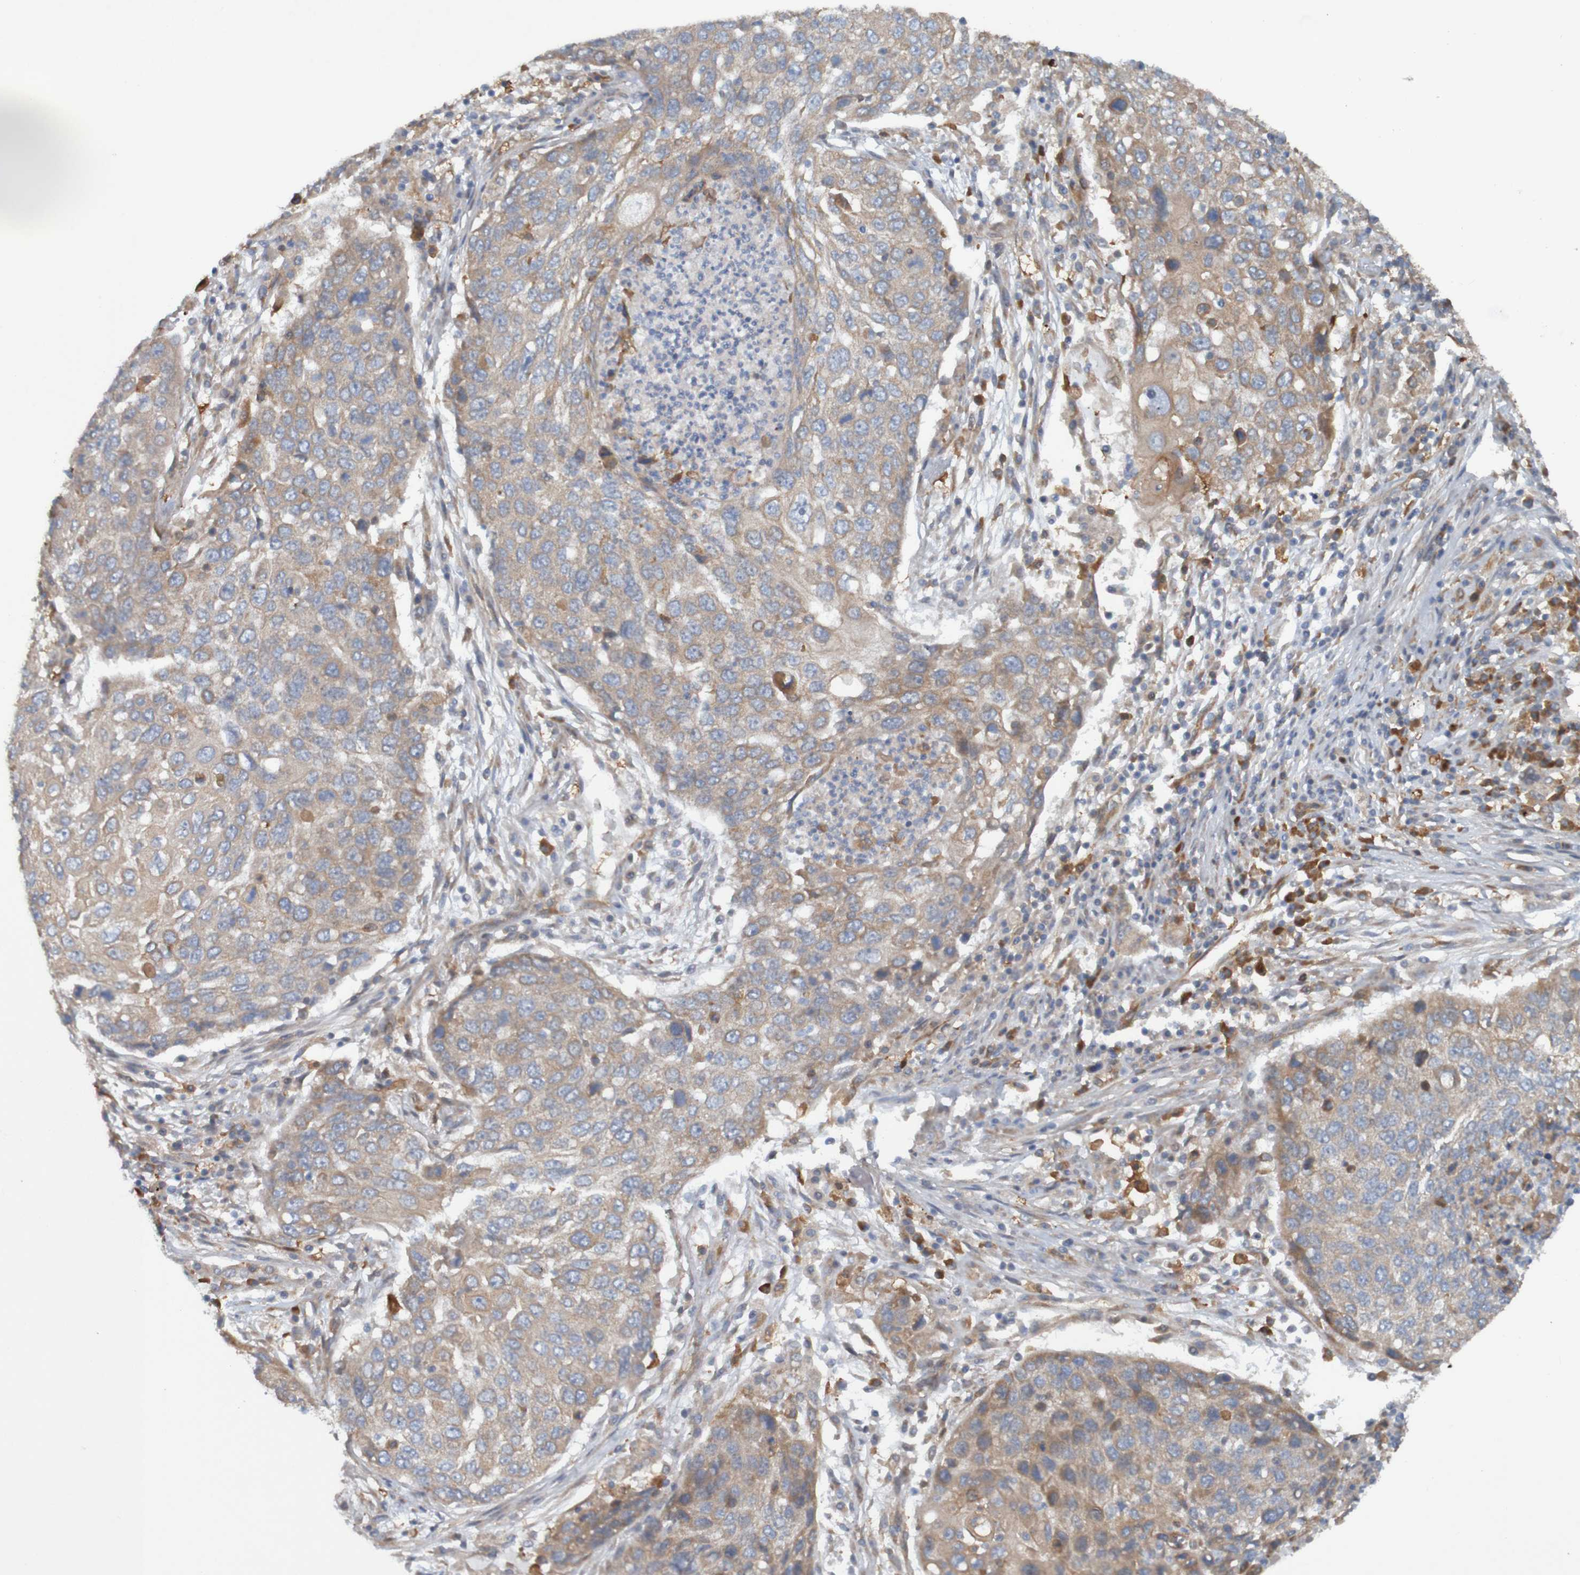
{"staining": {"intensity": "weak", "quantity": ">75%", "location": "cytoplasmic/membranous"}, "tissue": "lung cancer", "cell_type": "Tumor cells", "image_type": "cancer", "snomed": [{"axis": "morphology", "description": "Squamous cell carcinoma, NOS"}, {"axis": "topography", "description": "Lung"}], "caption": "An immunohistochemistry micrograph of tumor tissue is shown. Protein staining in brown labels weak cytoplasmic/membranous positivity in lung cancer within tumor cells.", "gene": "DNAJC4", "patient": {"sex": "female", "age": 63}}